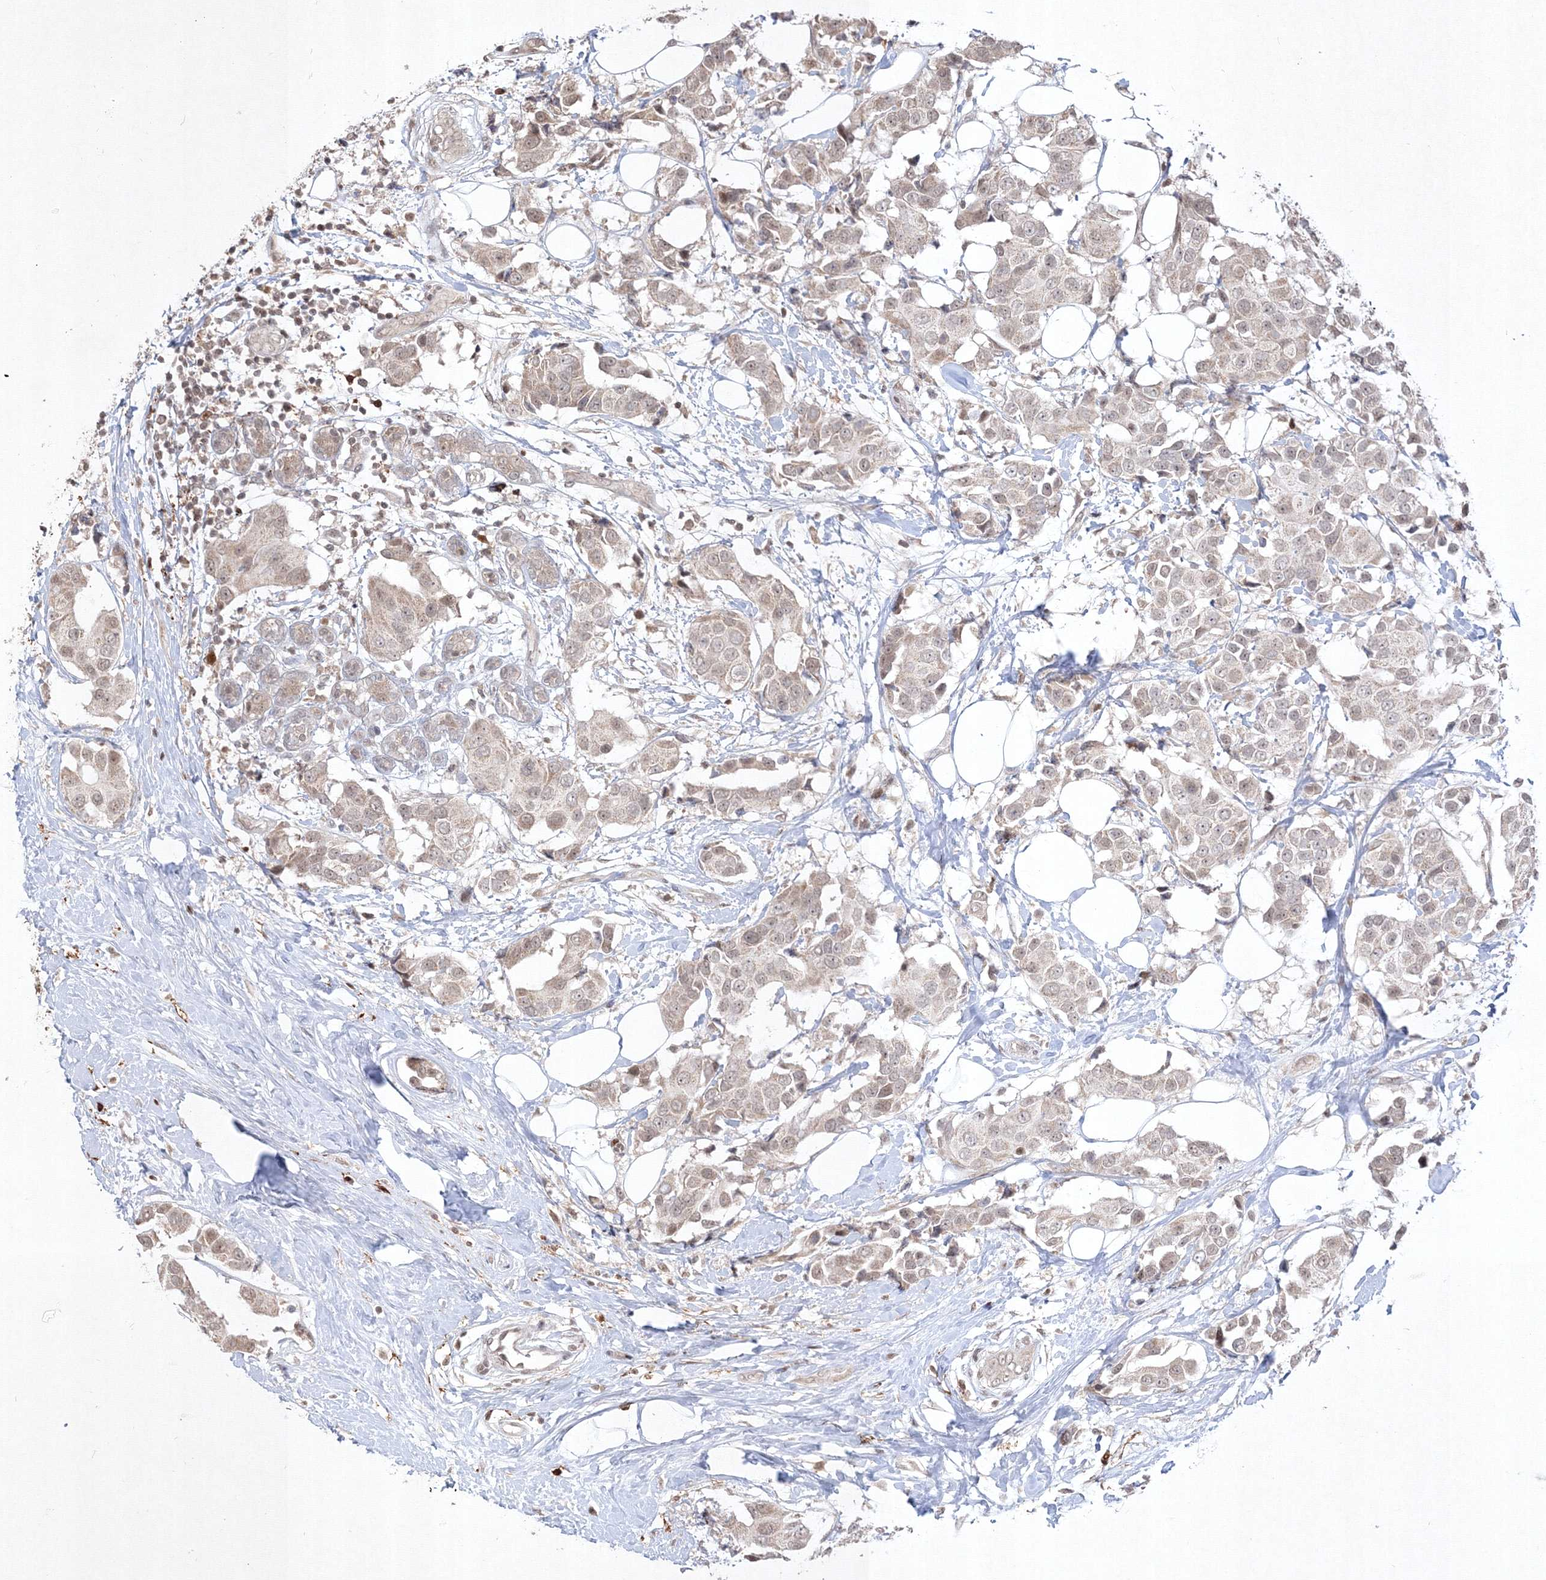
{"staining": {"intensity": "negative", "quantity": "none", "location": "none"}, "tissue": "breast cancer", "cell_type": "Tumor cells", "image_type": "cancer", "snomed": [{"axis": "morphology", "description": "Normal tissue, NOS"}, {"axis": "morphology", "description": "Duct carcinoma"}, {"axis": "topography", "description": "Breast"}], "caption": "Infiltrating ductal carcinoma (breast) was stained to show a protein in brown. There is no significant expression in tumor cells.", "gene": "TAB1", "patient": {"sex": "female", "age": 39}}